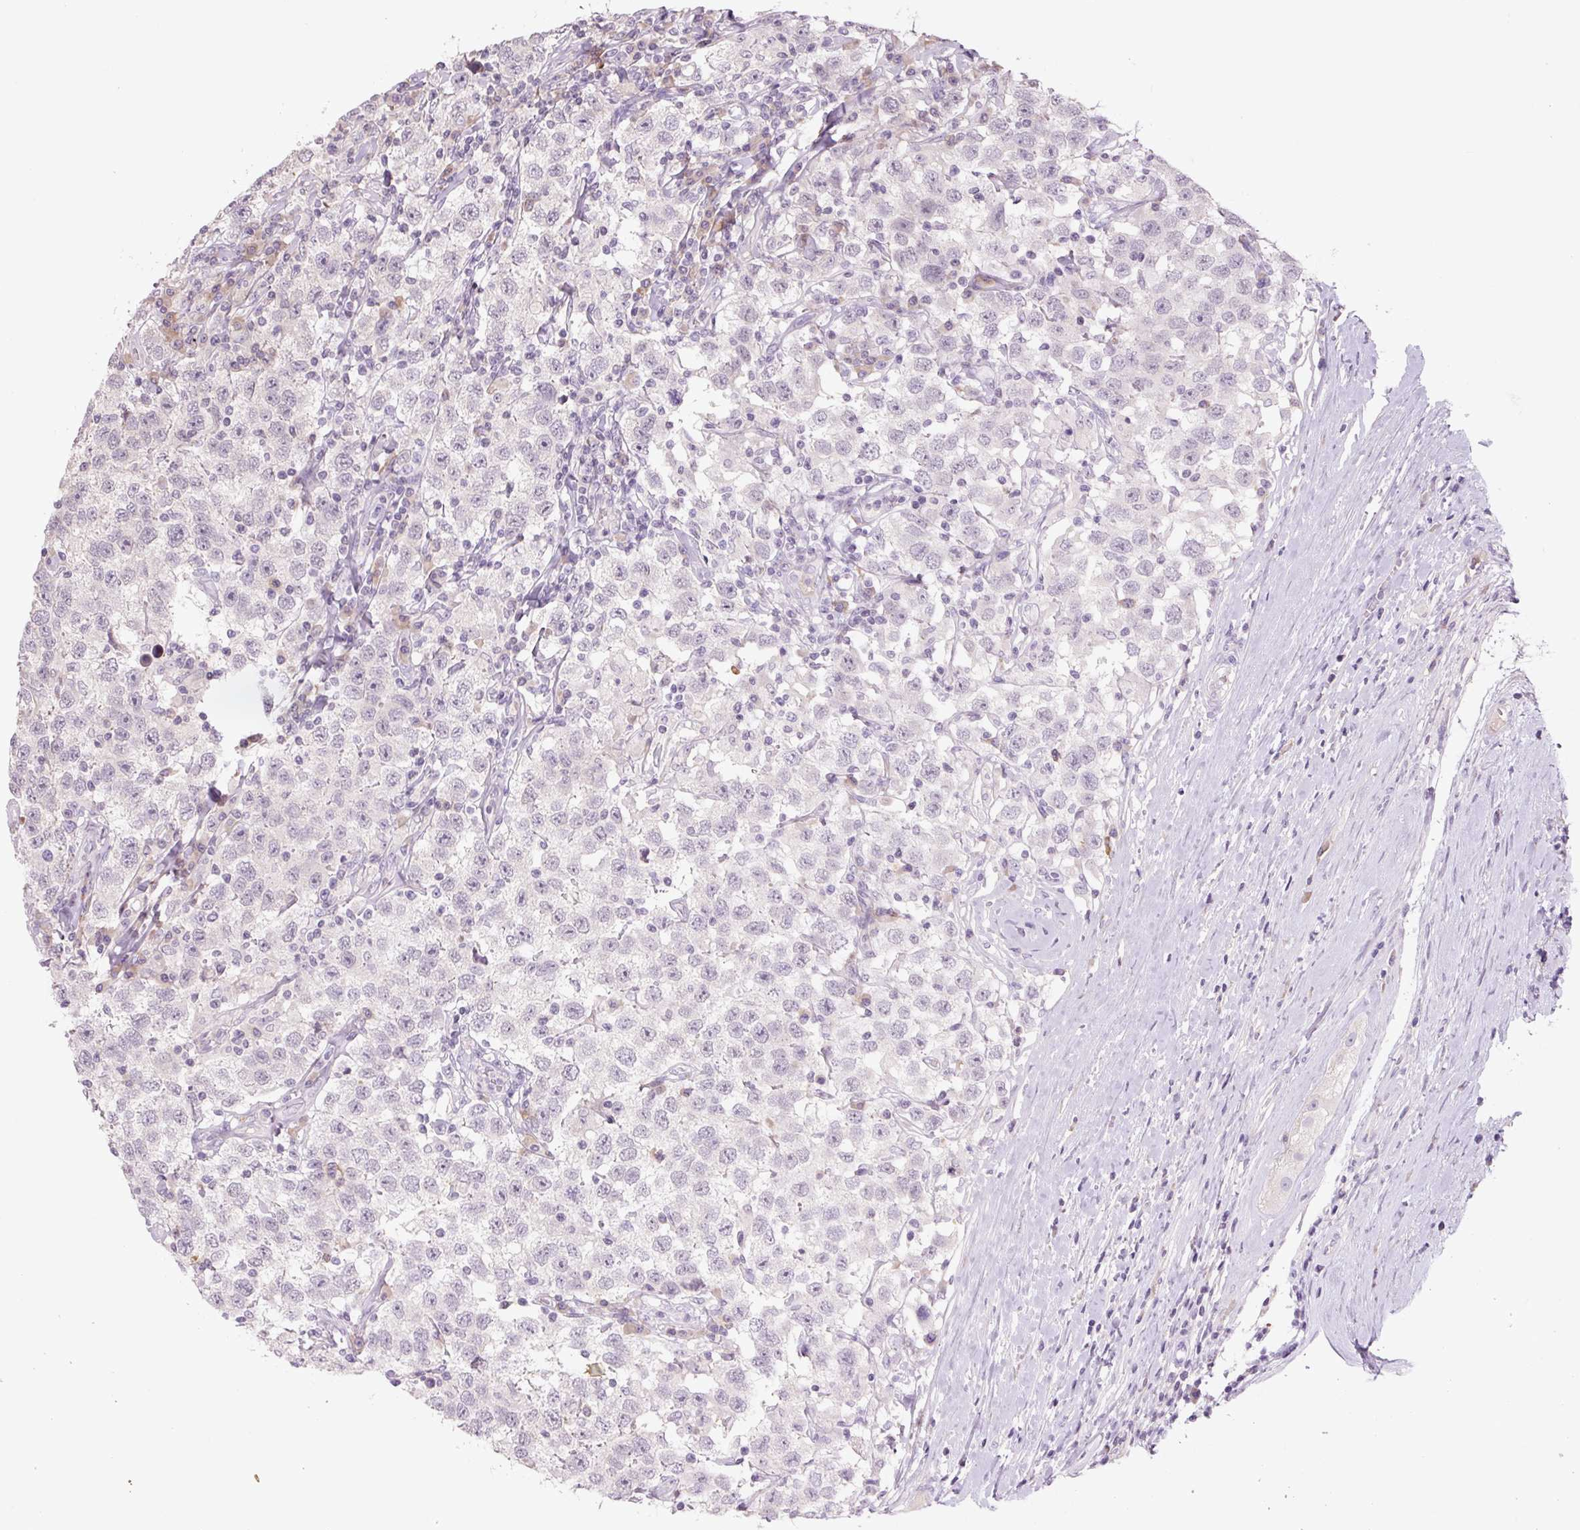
{"staining": {"intensity": "negative", "quantity": "none", "location": "none"}, "tissue": "testis cancer", "cell_type": "Tumor cells", "image_type": "cancer", "snomed": [{"axis": "morphology", "description": "Seminoma, NOS"}, {"axis": "topography", "description": "Testis"}], "caption": "Micrograph shows no significant protein positivity in tumor cells of testis cancer.", "gene": "TMEM100", "patient": {"sex": "male", "age": 41}}